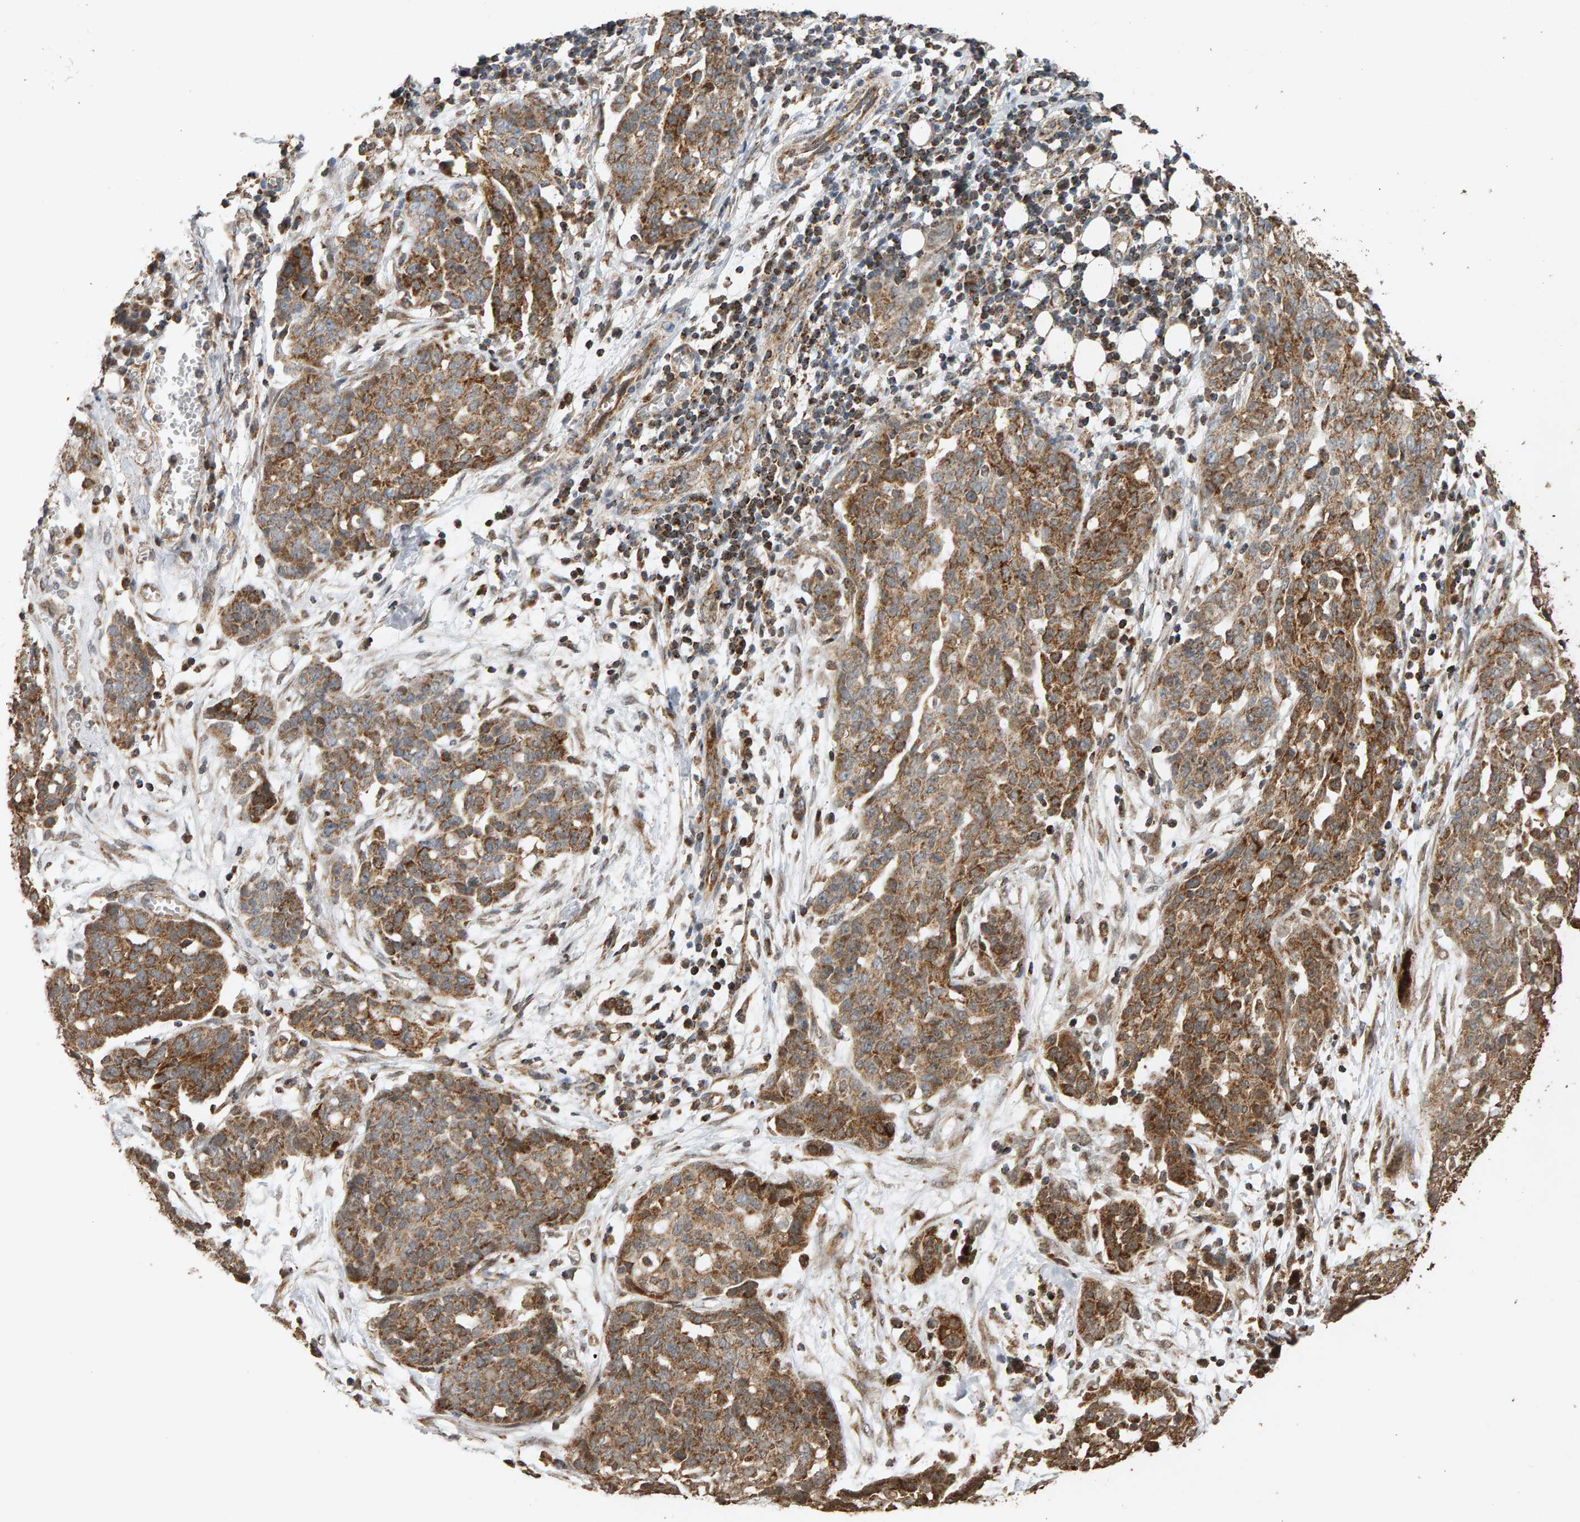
{"staining": {"intensity": "strong", "quantity": ">75%", "location": "cytoplasmic/membranous"}, "tissue": "ovarian cancer", "cell_type": "Tumor cells", "image_type": "cancer", "snomed": [{"axis": "morphology", "description": "Cystadenocarcinoma, serous, NOS"}, {"axis": "topography", "description": "Soft tissue"}, {"axis": "topography", "description": "Ovary"}], "caption": "High-magnification brightfield microscopy of ovarian cancer stained with DAB (brown) and counterstained with hematoxylin (blue). tumor cells exhibit strong cytoplasmic/membranous positivity is identified in approximately>75% of cells.", "gene": "GSTK1", "patient": {"sex": "female", "age": 57}}